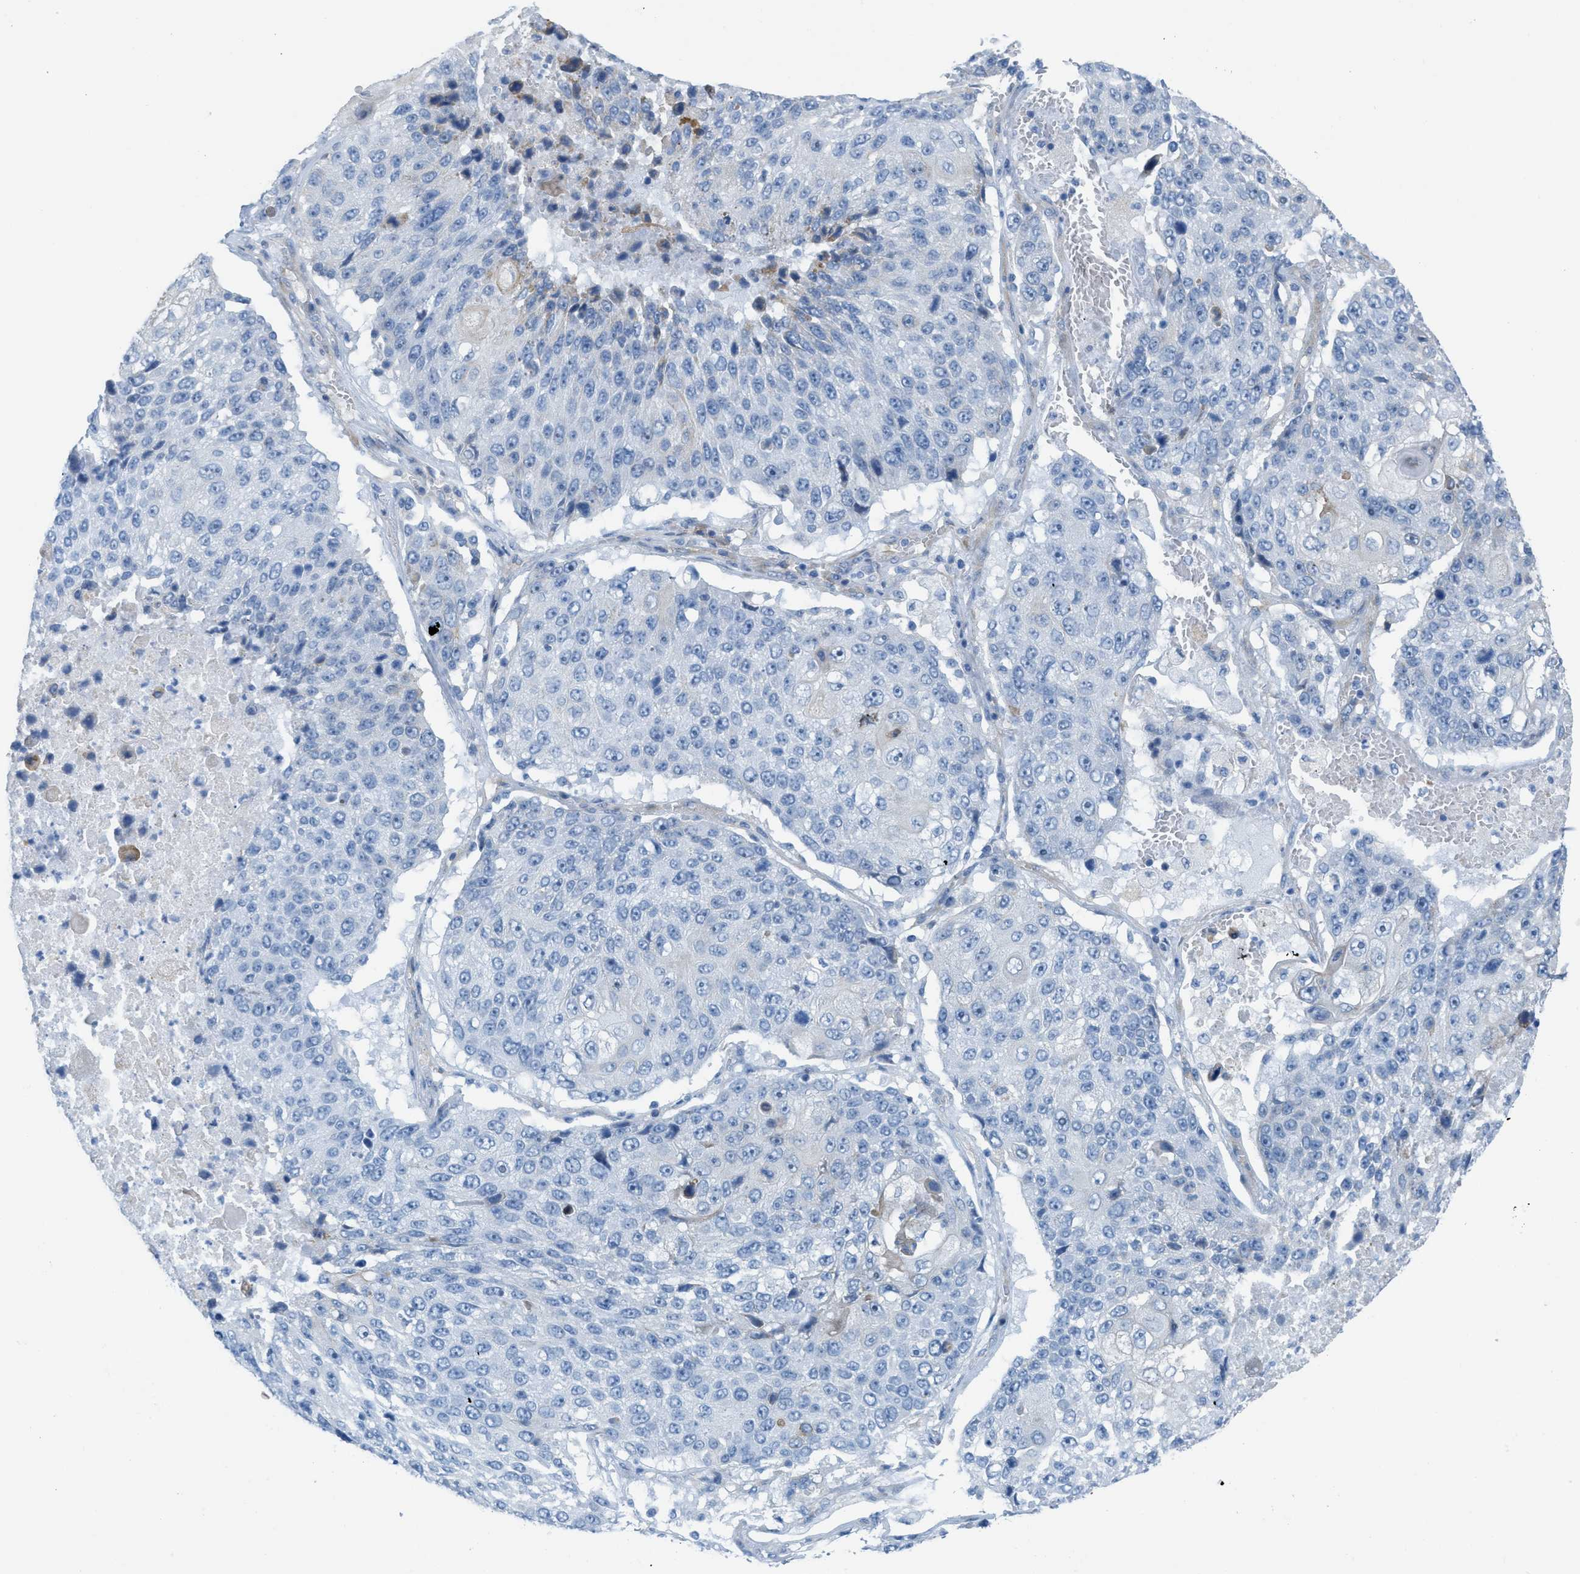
{"staining": {"intensity": "negative", "quantity": "none", "location": "none"}, "tissue": "lung cancer", "cell_type": "Tumor cells", "image_type": "cancer", "snomed": [{"axis": "morphology", "description": "Squamous cell carcinoma, NOS"}, {"axis": "topography", "description": "Lung"}], "caption": "An immunohistochemistry micrograph of lung cancer is shown. There is no staining in tumor cells of lung cancer. (DAB immunohistochemistry with hematoxylin counter stain).", "gene": "ASGR1", "patient": {"sex": "male", "age": 61}}